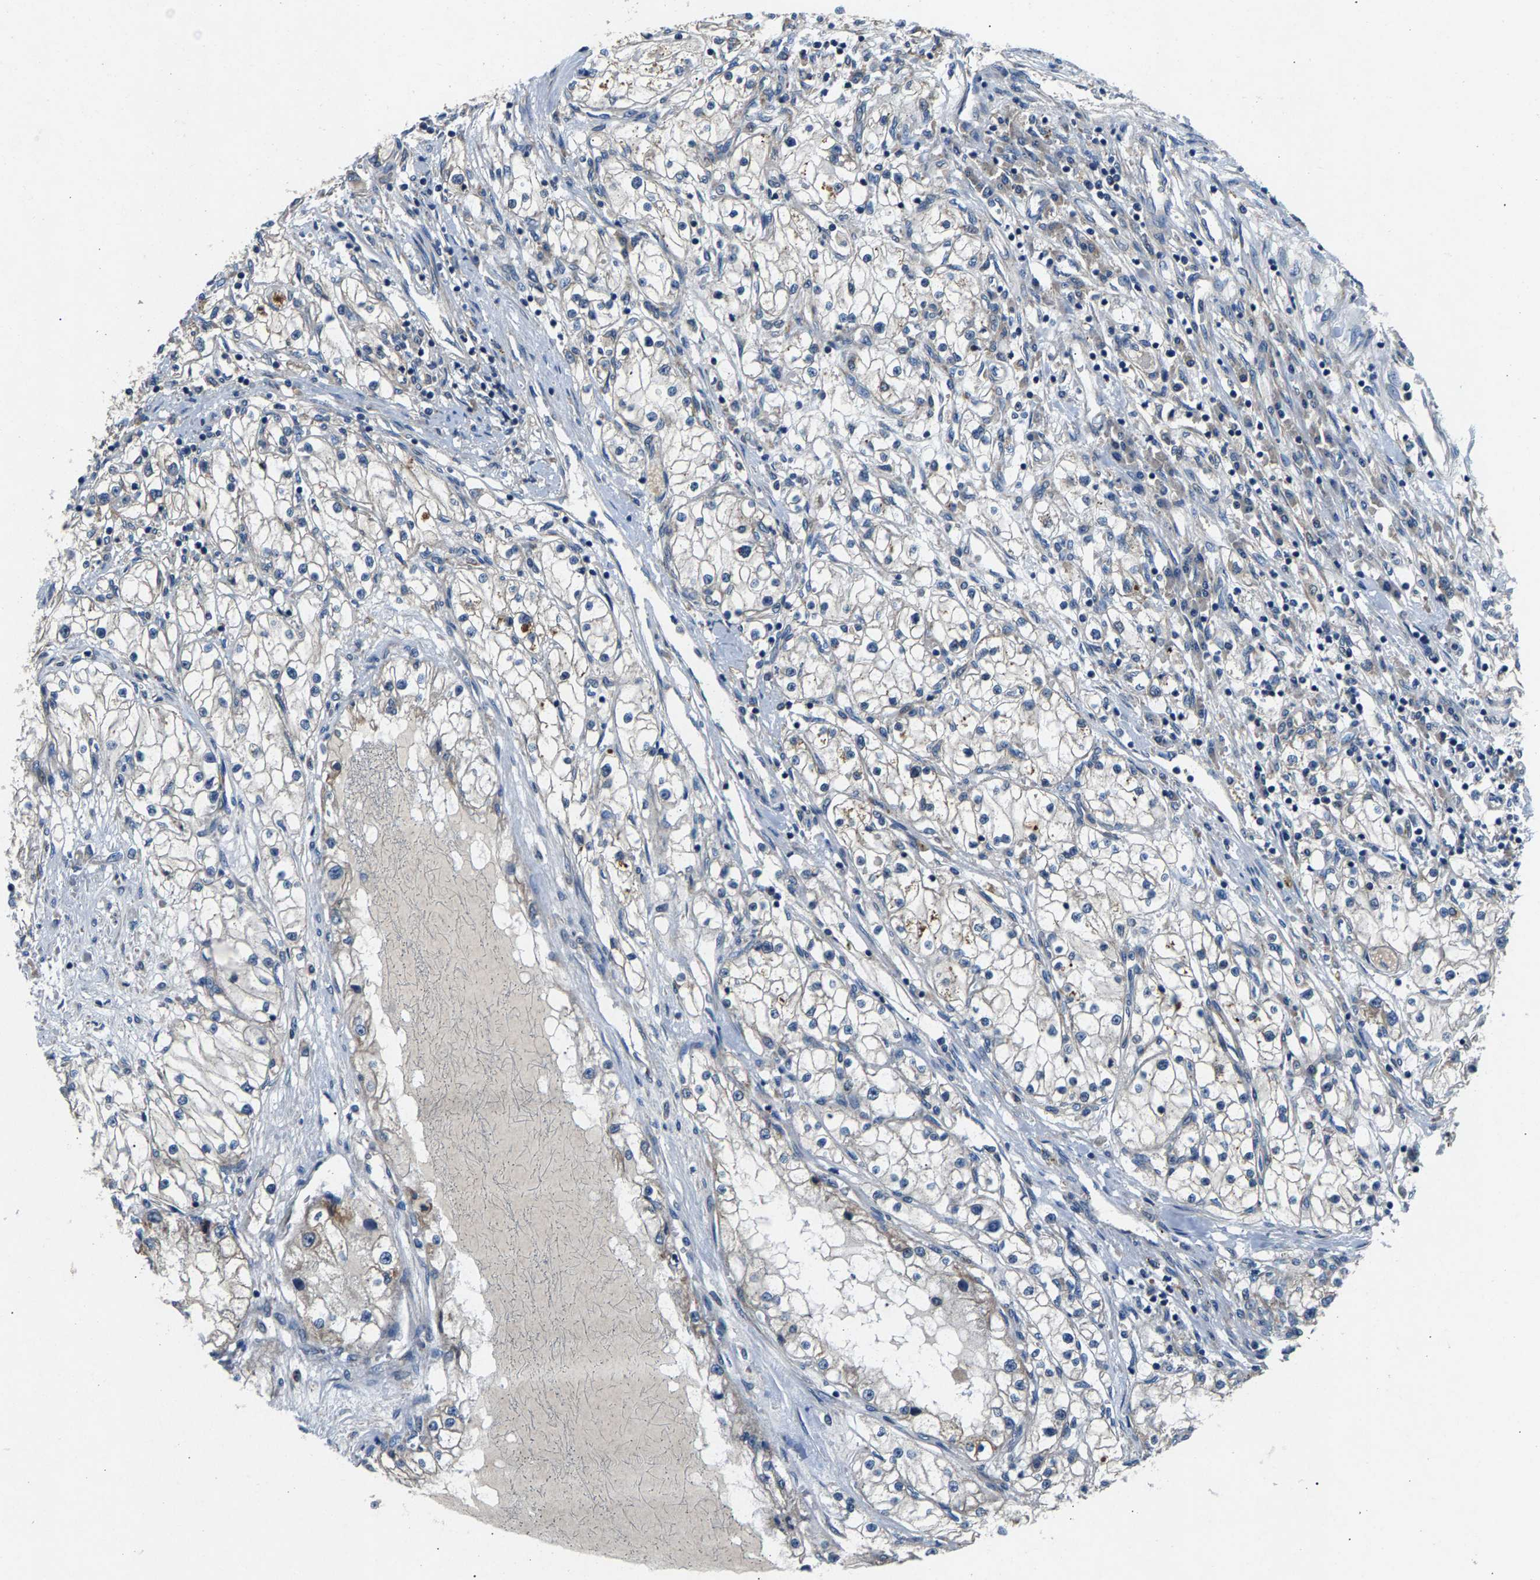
{"staining": {"intensity": "negative", "quantity": "none", "location": "none"}, "tissue": "renal cancer", "cell_type": "Tumor cells", "image_type": "cancer", "snomed": [{"axis": "morphology", "description": "Adenocarcinoma, NOS"}, {"axis": "topography", "description": "Kidney"}], "caption": "A photomicrograph of renal cancer stained for a protein reveals no brown staining in tumor cells.", "gene": "NT5C", "patient": {"sex": "male", "age": 68}}